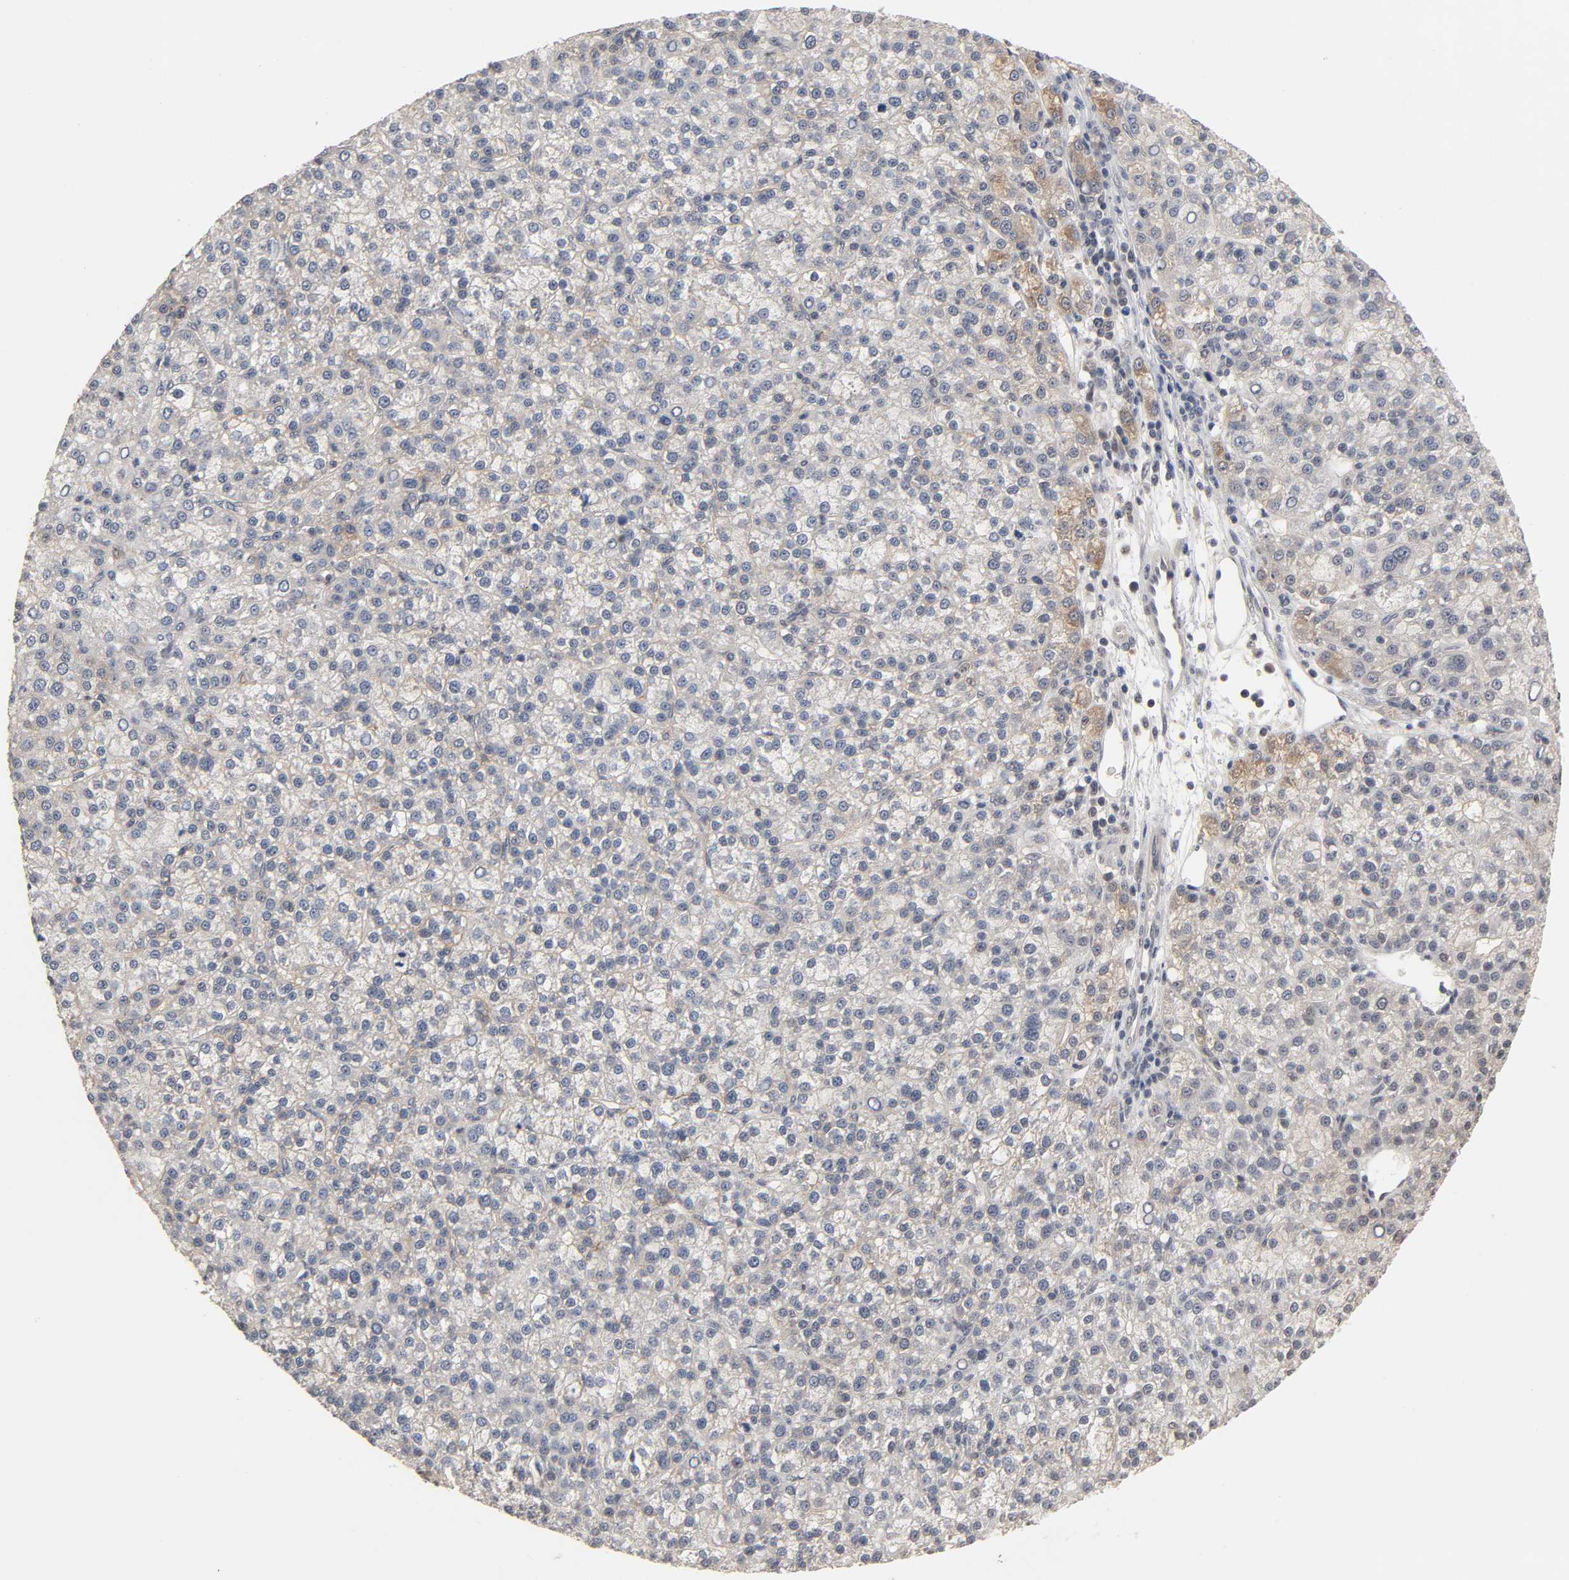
{"staining": {"intensity": "weak", "quantity": "25%-75%", "location": "cytoplasmic/membranous"}, "tissue": "liver cancer", "cell_type": "Tumor cells", "image_type": "cancer", "snomed": [{"axis": "morphology", "description": "Carcinoma, Hepatocellular, NOS"}, {"axis": "topography", "description": "Liver"}], "caption": "This image exhibits immunohistochemistry (IHC) staining of hepatocellular carcinoma (liver), with low weak cytoplasmic/membranous positivity in about 25%-75% of tumor cells.", "gene": "HTR1E", "patient": {"sex": "female", "age": 58}}